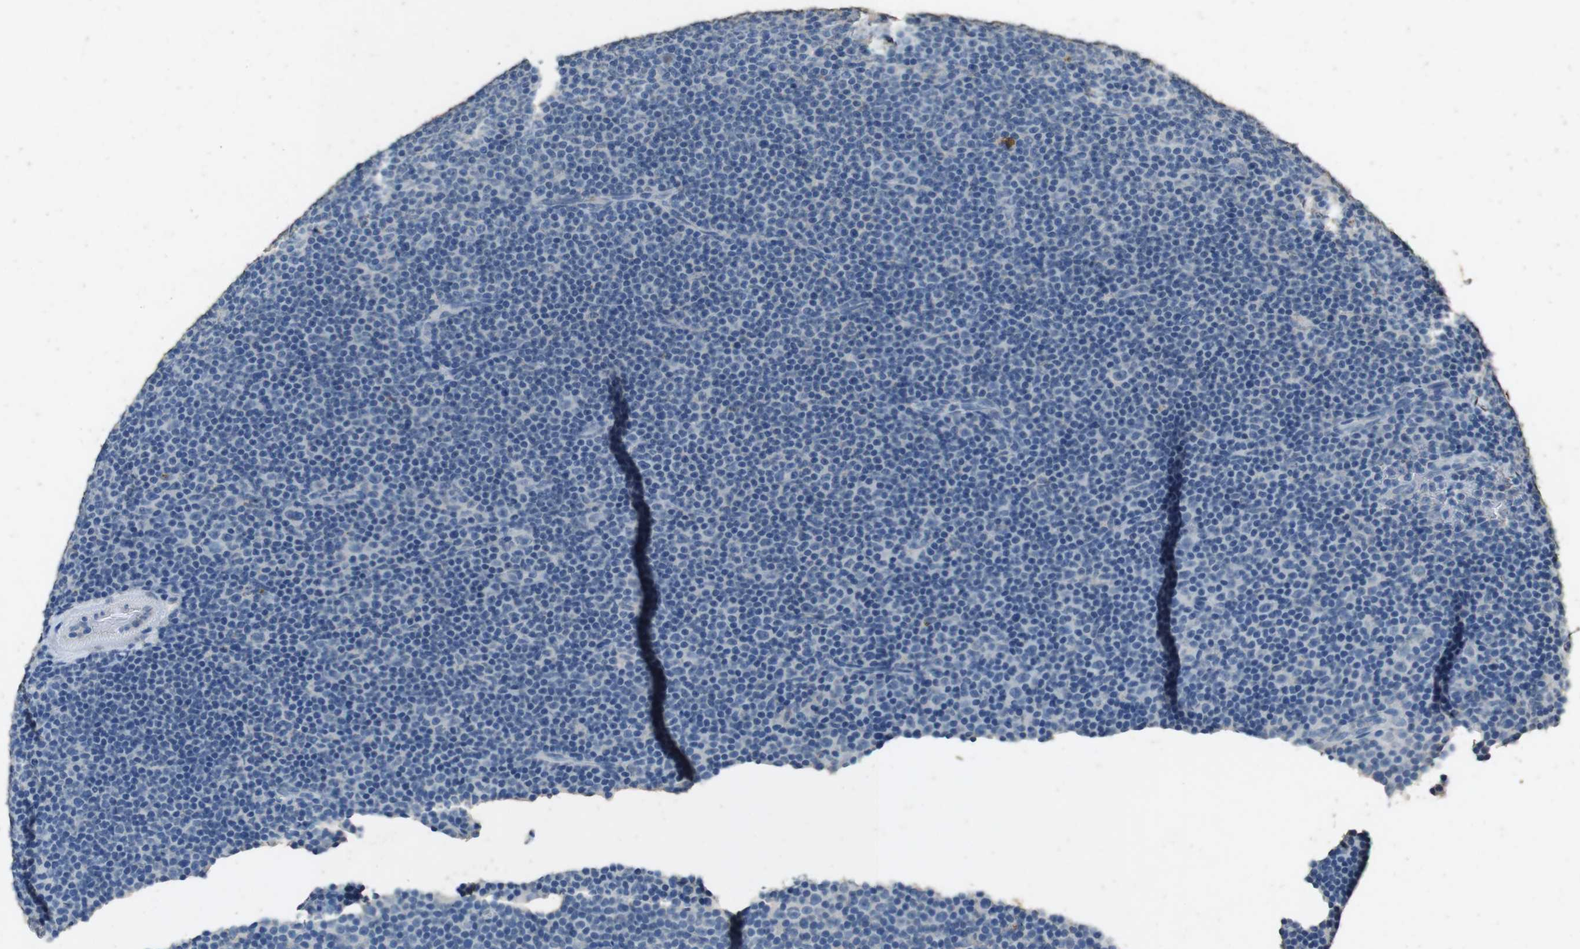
{"staining": {"intensity": "negative", "quantity": "none", "location": "none"}, "tissue": "lymphoma", "cell_type": "Tumor cells", "image_type": "cancer", "snomed": [{"axis": "morphology", "description": "Malignant lymphoma, non-Hodgkin's type, Low grade"}, {"axis": "topography", "description": "Lymph node"}], "caption": "This photomicrograph is of lymphoma stained with IHC to label a protein in brown with the nuclei are counter-stained blue. There is no expression in tumor cells. Brightfield microscopy of immunohistochemistry (IHC) stained with DAB (3,3'-diaminobenzidine) (brown) and hematoxylin (blue), captured at high magnification.", "gene": "STBD1", "patient": {"sex": "female", "age": 67}}